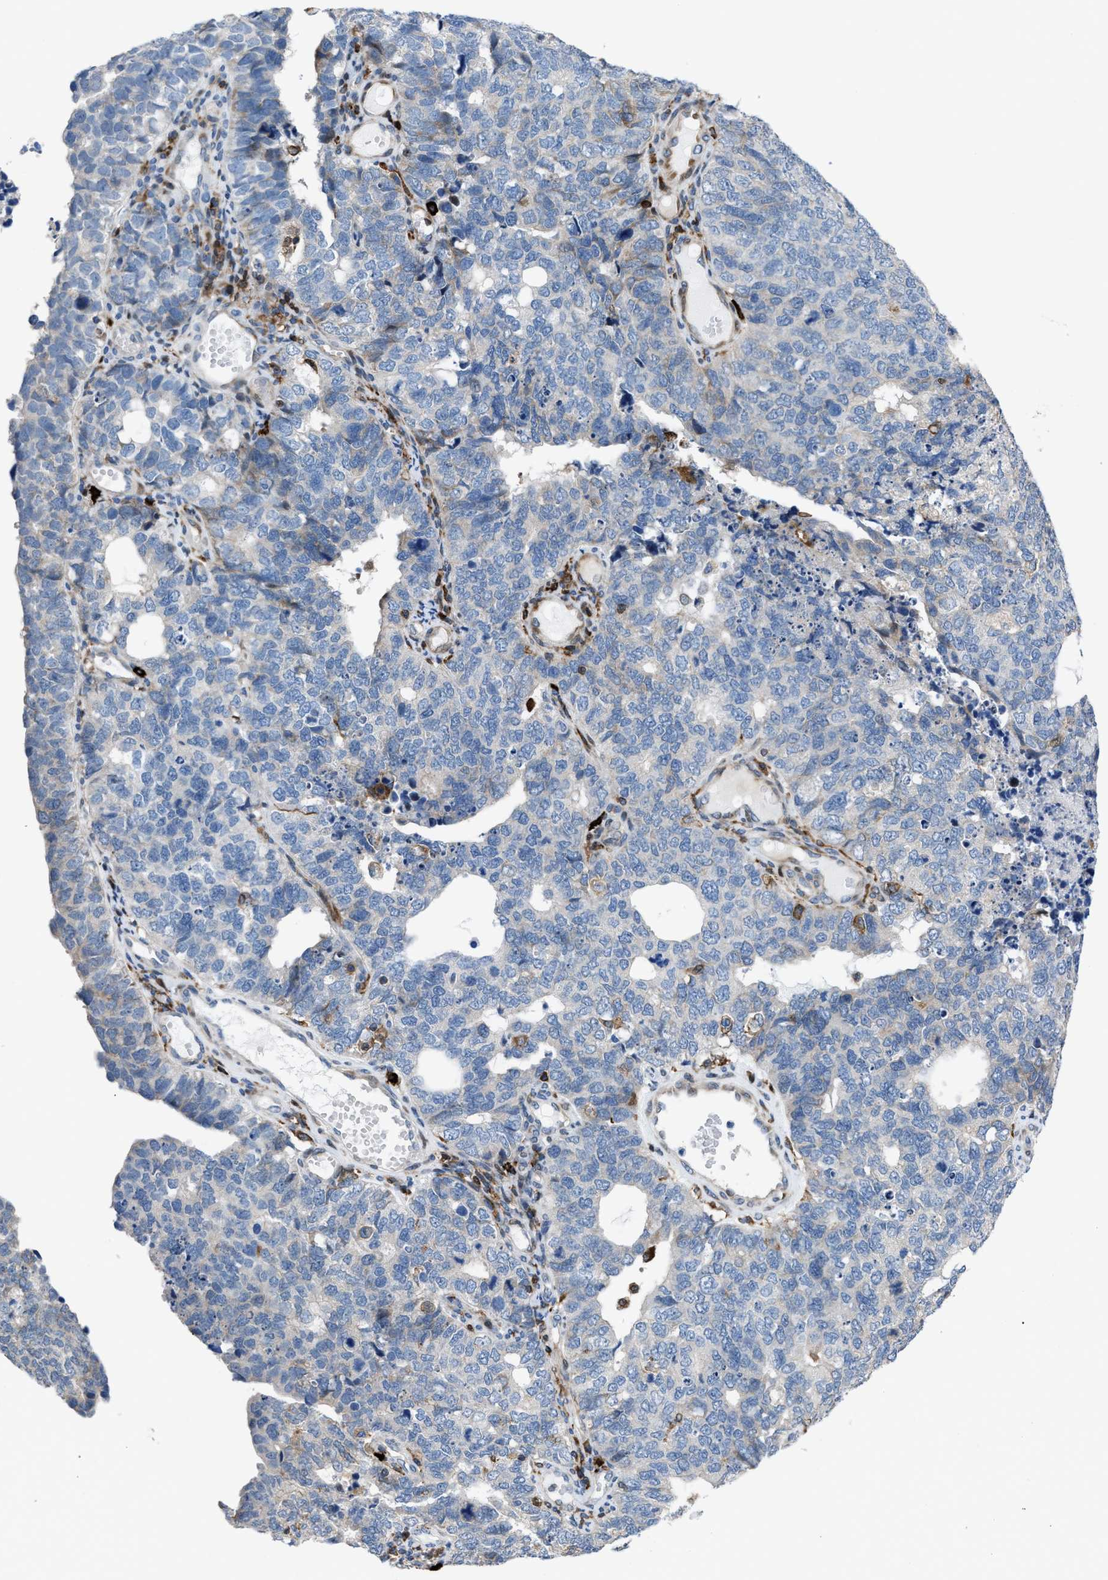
{"staining": {"intensity": "negative", "quantity": "none", "location": "none"}, "tissue": "cervical cancer", "cell_type": "Tumor cells", "image_type": "cancer", "snomed": [{"axis": "morphology", "description": "Squamous cell carcinoma, NOS"}, {"axis": "topography", "description": "Cervix"}], "caption": "Immunohistochemistry (IHC) of squamous cell carcinoma (cervical) exhibits no staining in tumor cells. Nuclei are stained in blue.", "gene": "ATP9A", "patient": {"sex": "female", "age": 63}}